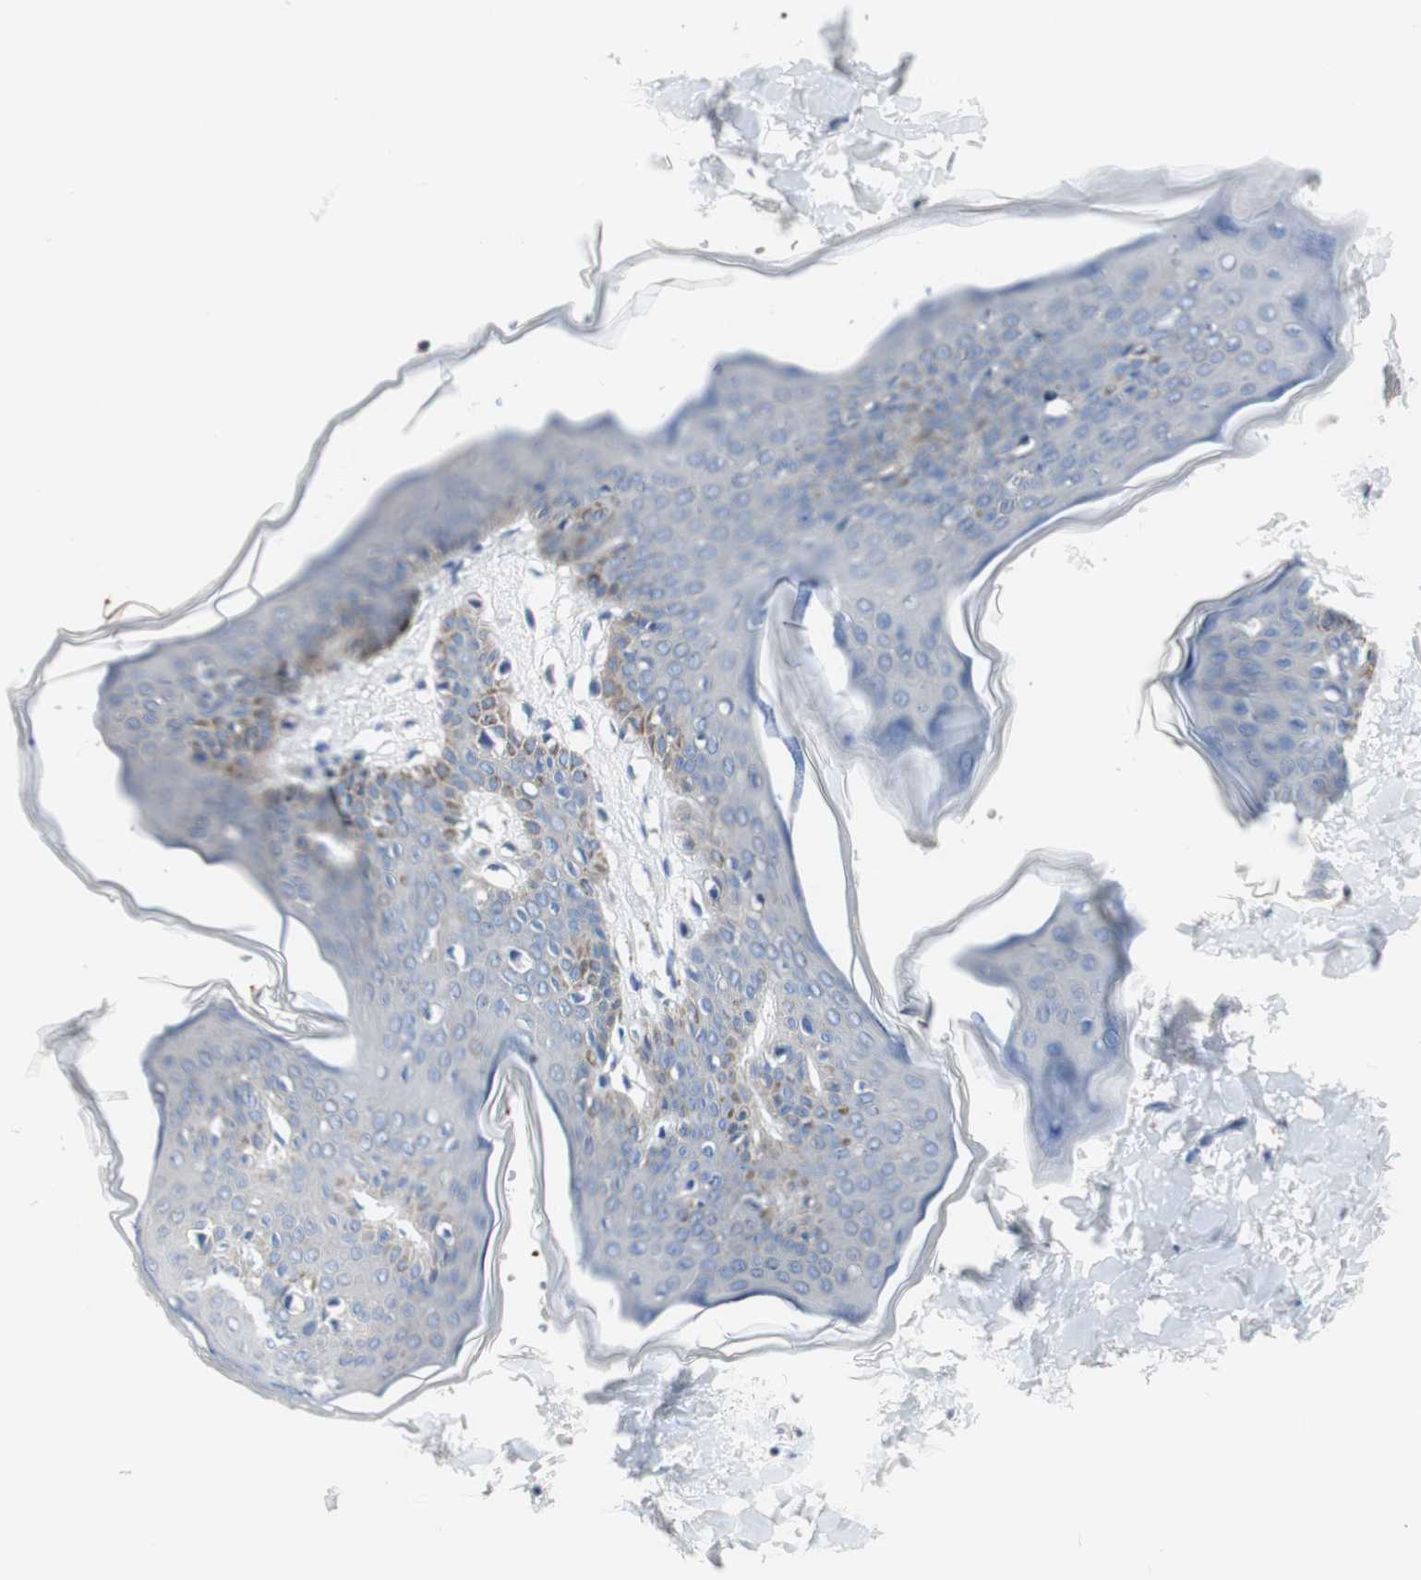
{"staining": {"intensity": "negative", "quantity": "none", "location": "none"}, "tissue": "skin", "cell_type": "Fibroblasts", "image_type": "normal", "snomed": [{"axis": "morphology", "description": "Normal tissue, NOS"}, {"axis": "topography", "description": "Skin"}], "caption": "Protein analysis of unremarkable skin shows no significant expression in fibroblasts. (Stains: DAB immunohistochemistry with hematoxylin counter stain, Microscopy: brightfield microscopy at high magnification).", "gene": "CDON", "patient": {"sex": "female", "age": 17}}